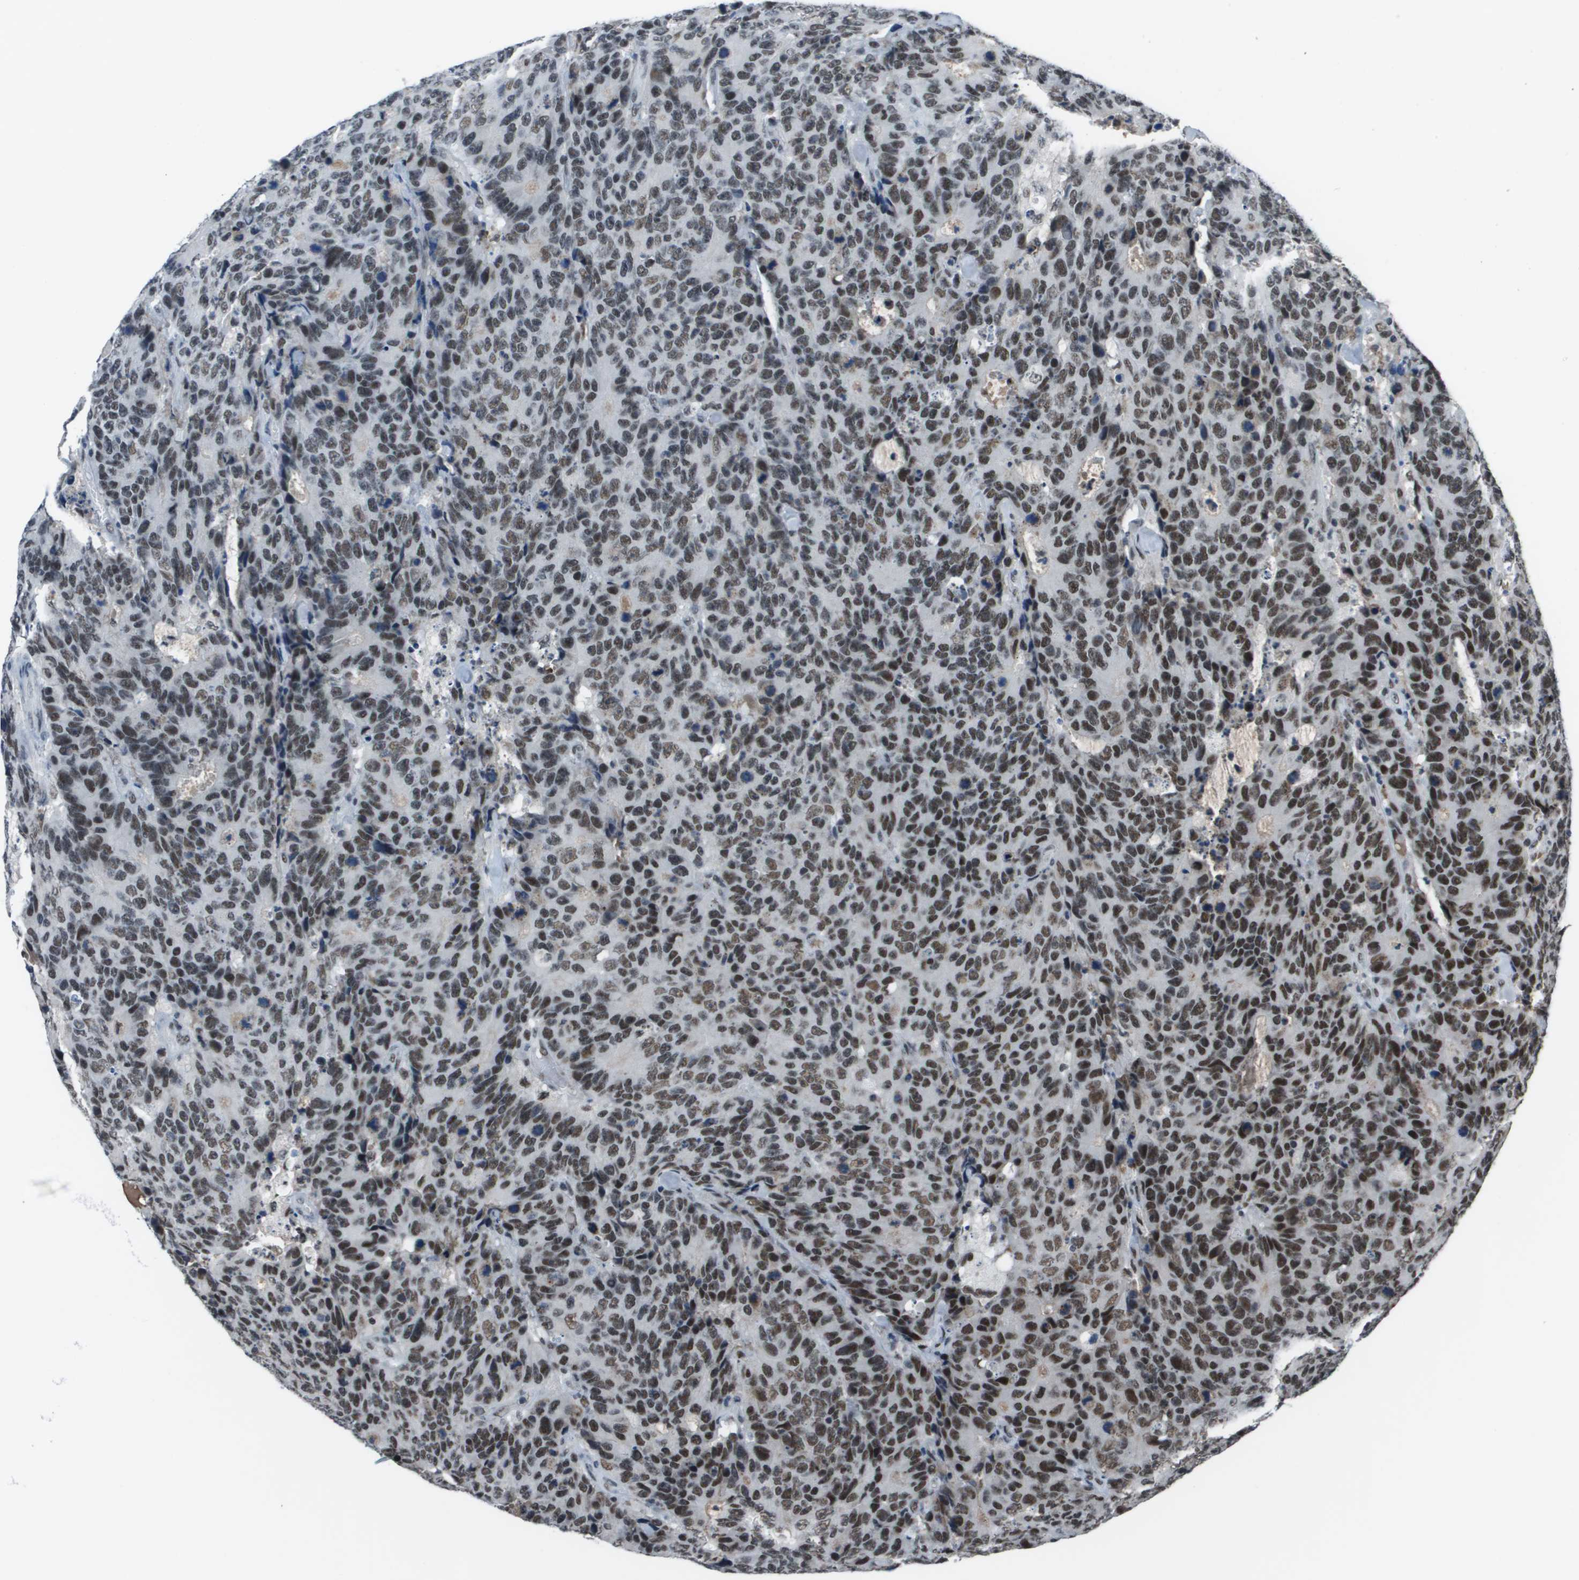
{"staining": {"intensity": "strong", "quantity": ">75%", "location": "nuclear"}, "tissue": "colorectal cancer", "cell_type": "Tumor cells", "image_type": "cancer", "snomed": [{"axis": "morphology", "description": "Adenocarcinoma, NOS"}, {"axis": "topography", "description": "Colon"}], "caption": "A histopathology image of colorectal cancer stained for a protein shows strong nuclear brown staining in tumor cells. (DAB (3,3'-diaminobenzidine) IHC, brown staining for protein, blue staining for nuclei).", "gene": "THRAP3", "patient": {"sex": "female", "age": 86}}